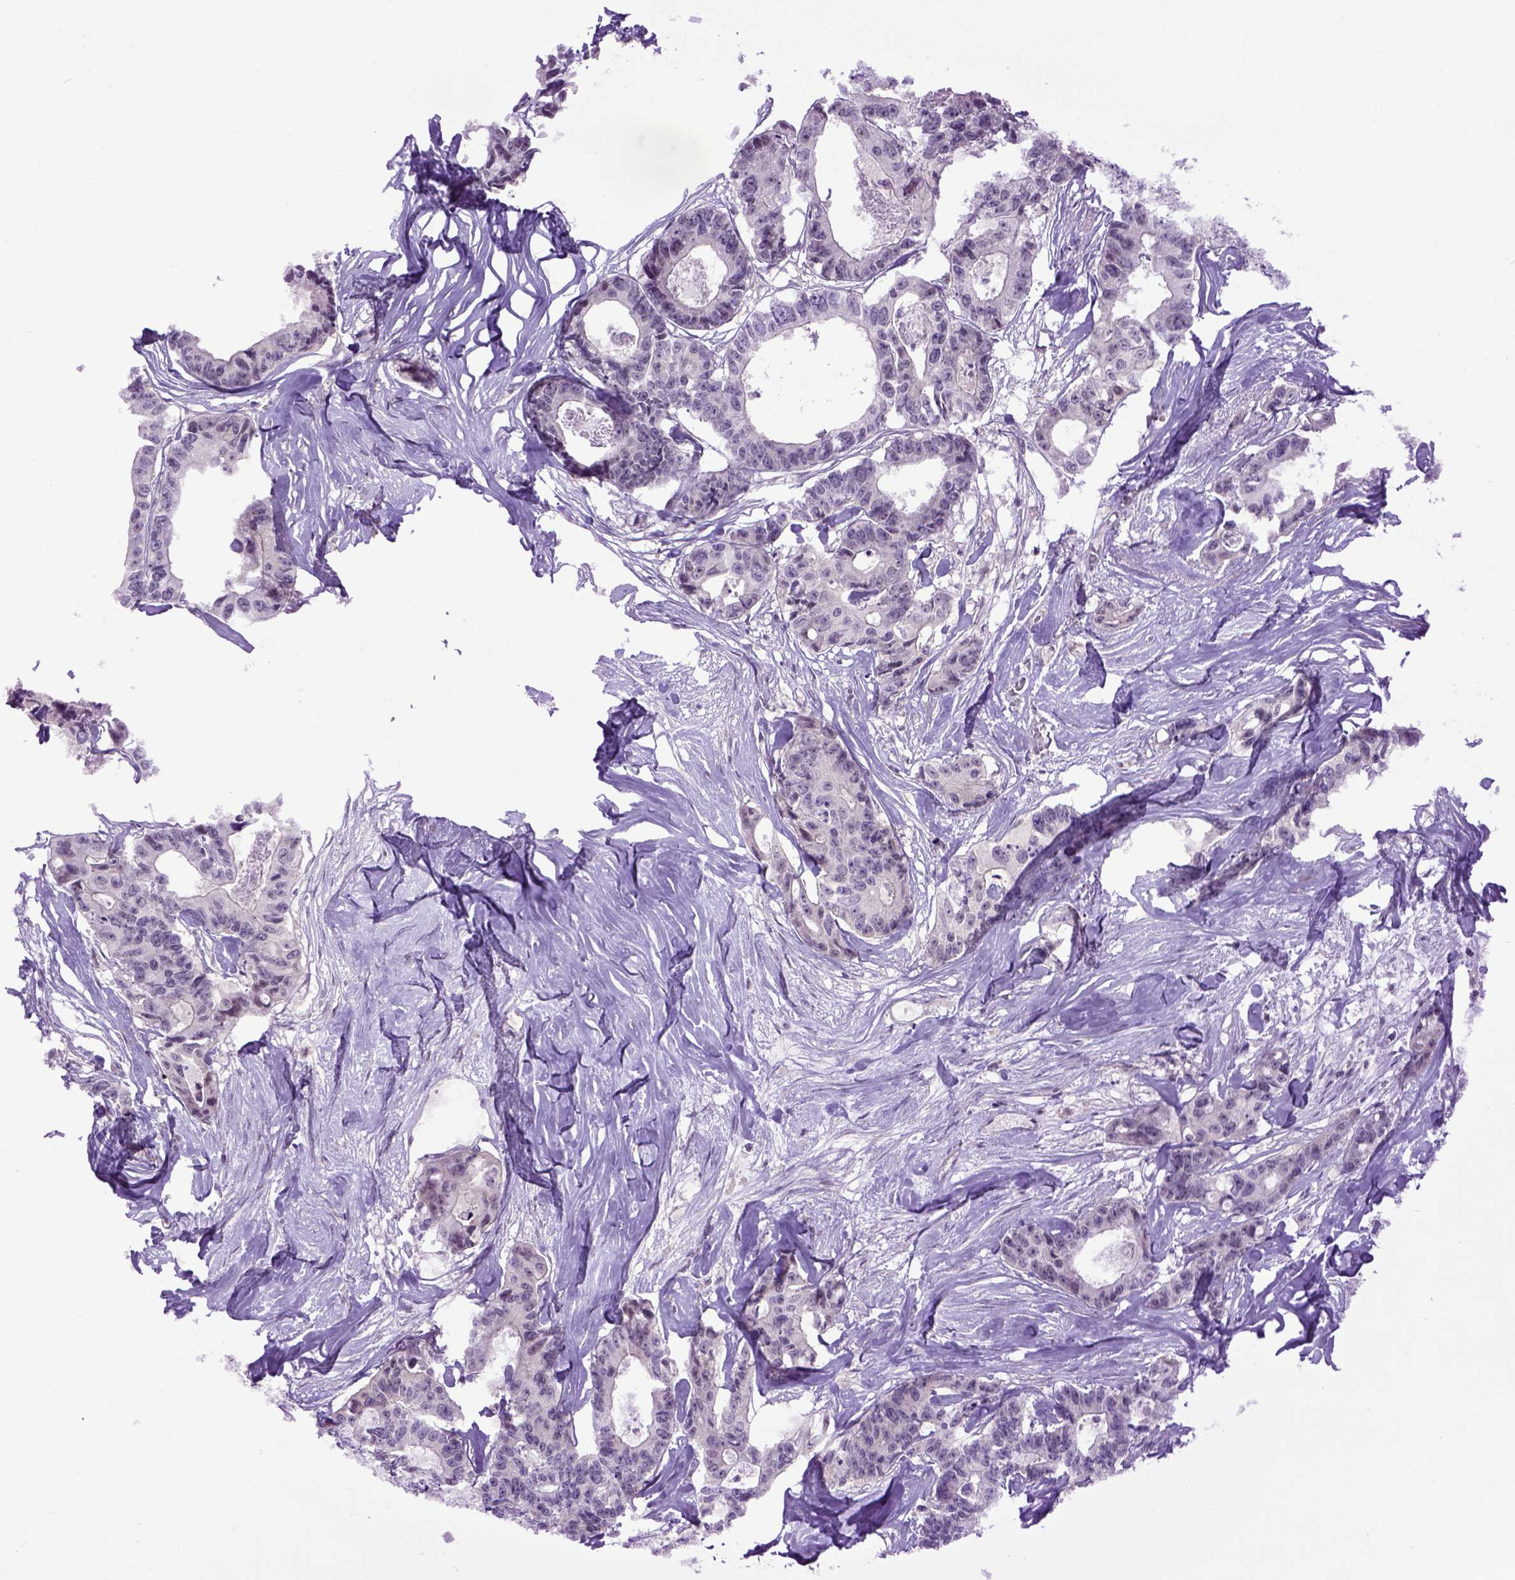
{"staining": {"intensity": "negative", "quantity": "none", "location": "none"}, "tissue": "colorectal cancer", "cell_type": "Tumor cells", "image_type": "cancer", "snomed": [{"axis": "morphology", "description": "Adenocarcinoma, NOS"}, {"axis": "topography", "description": "Rectum"}], "caption": "Immunohistochemical staining of adenocarcinoma (colorectal) displays no significant staining in tumor cells.", "gene": "EMILIN3", "patient": {"sex": "male", "age": 57}}